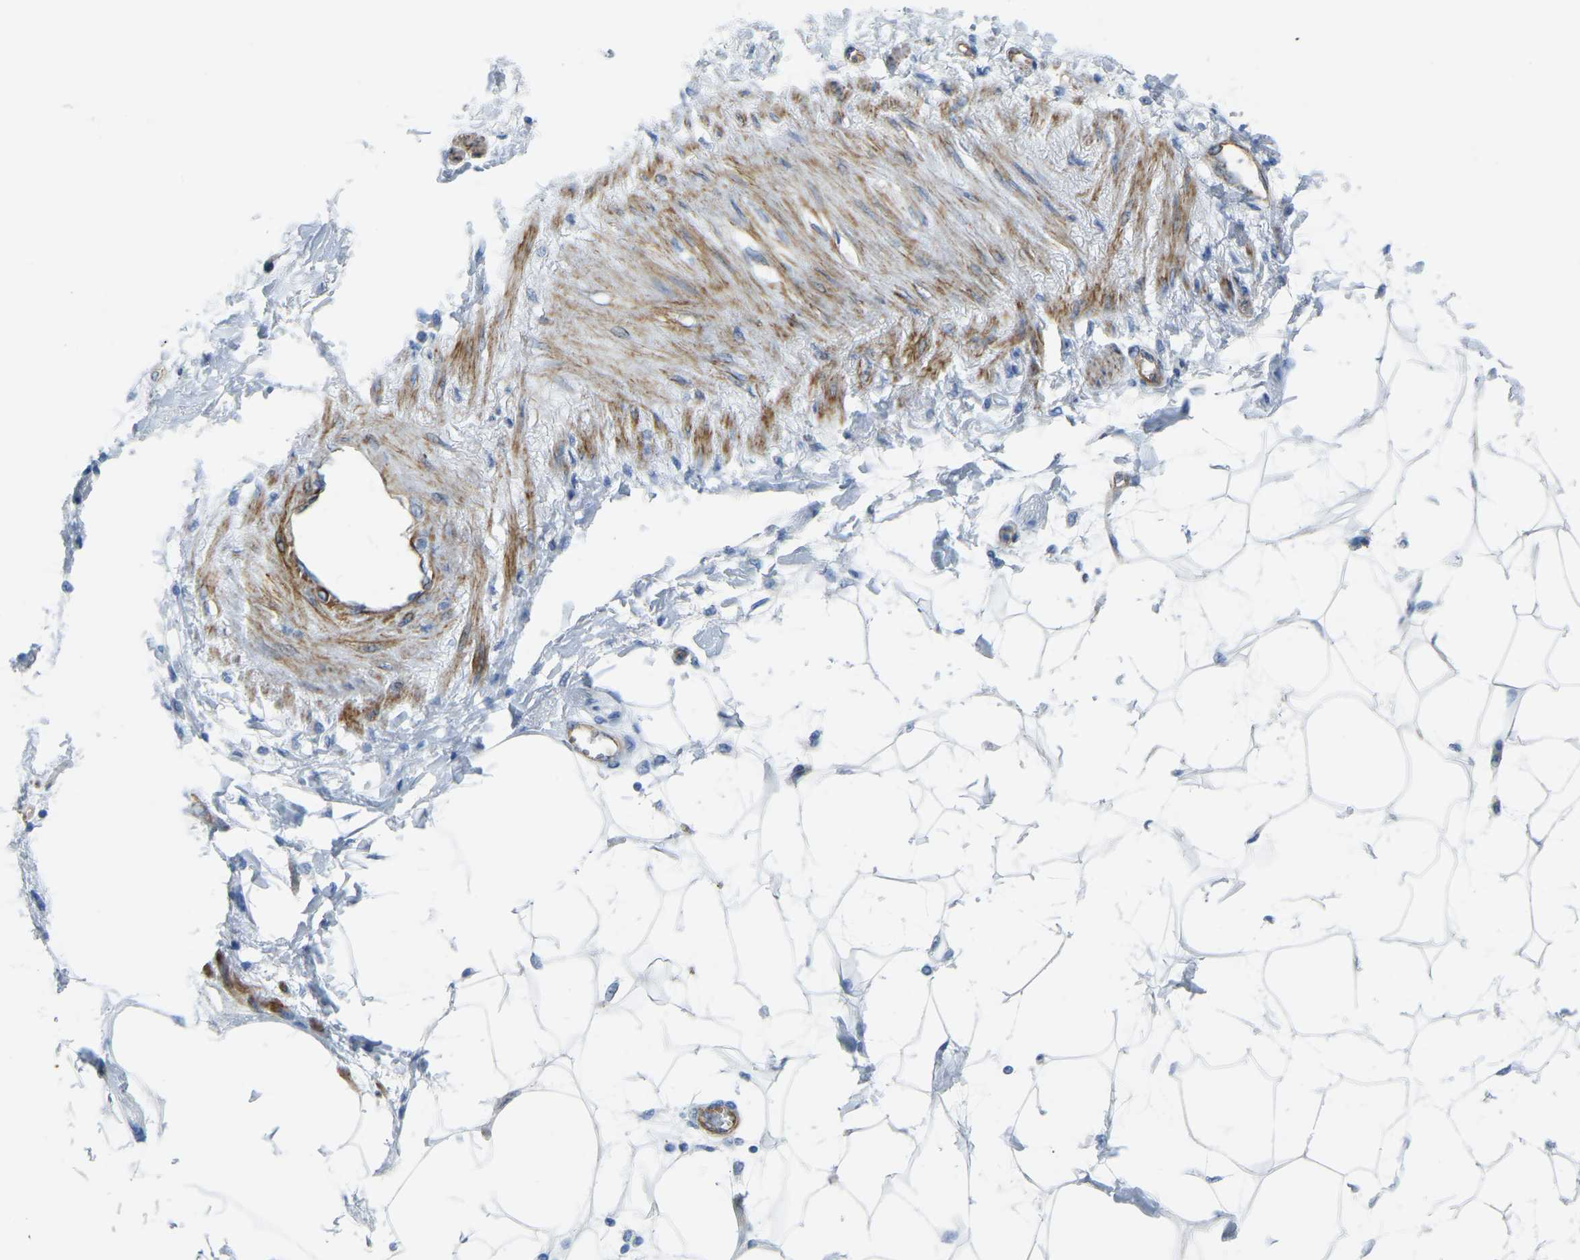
{"staining": {"intensity": "negative", "quantity": "none", "location": "none"}, "tissue": "adipose tissue", "cell_type": "Adipocytes", "image_type": "normal", "snomed": [{"axis": "morphology", "description": "Normal tissue, NOS"}, {"axis": "morphology", "description": "Adenocarcinoma, NOS"}, {"axis": "topography", "description": "Duodenum"}, {"axis": "topography", "description": "Peripheral nerve tissue"}], "caption": "The IHC image has no significant expression in adipocytes of adipose tissue.", "gene": "MYL3", "patient": {"sex": "female", "age": 60}}